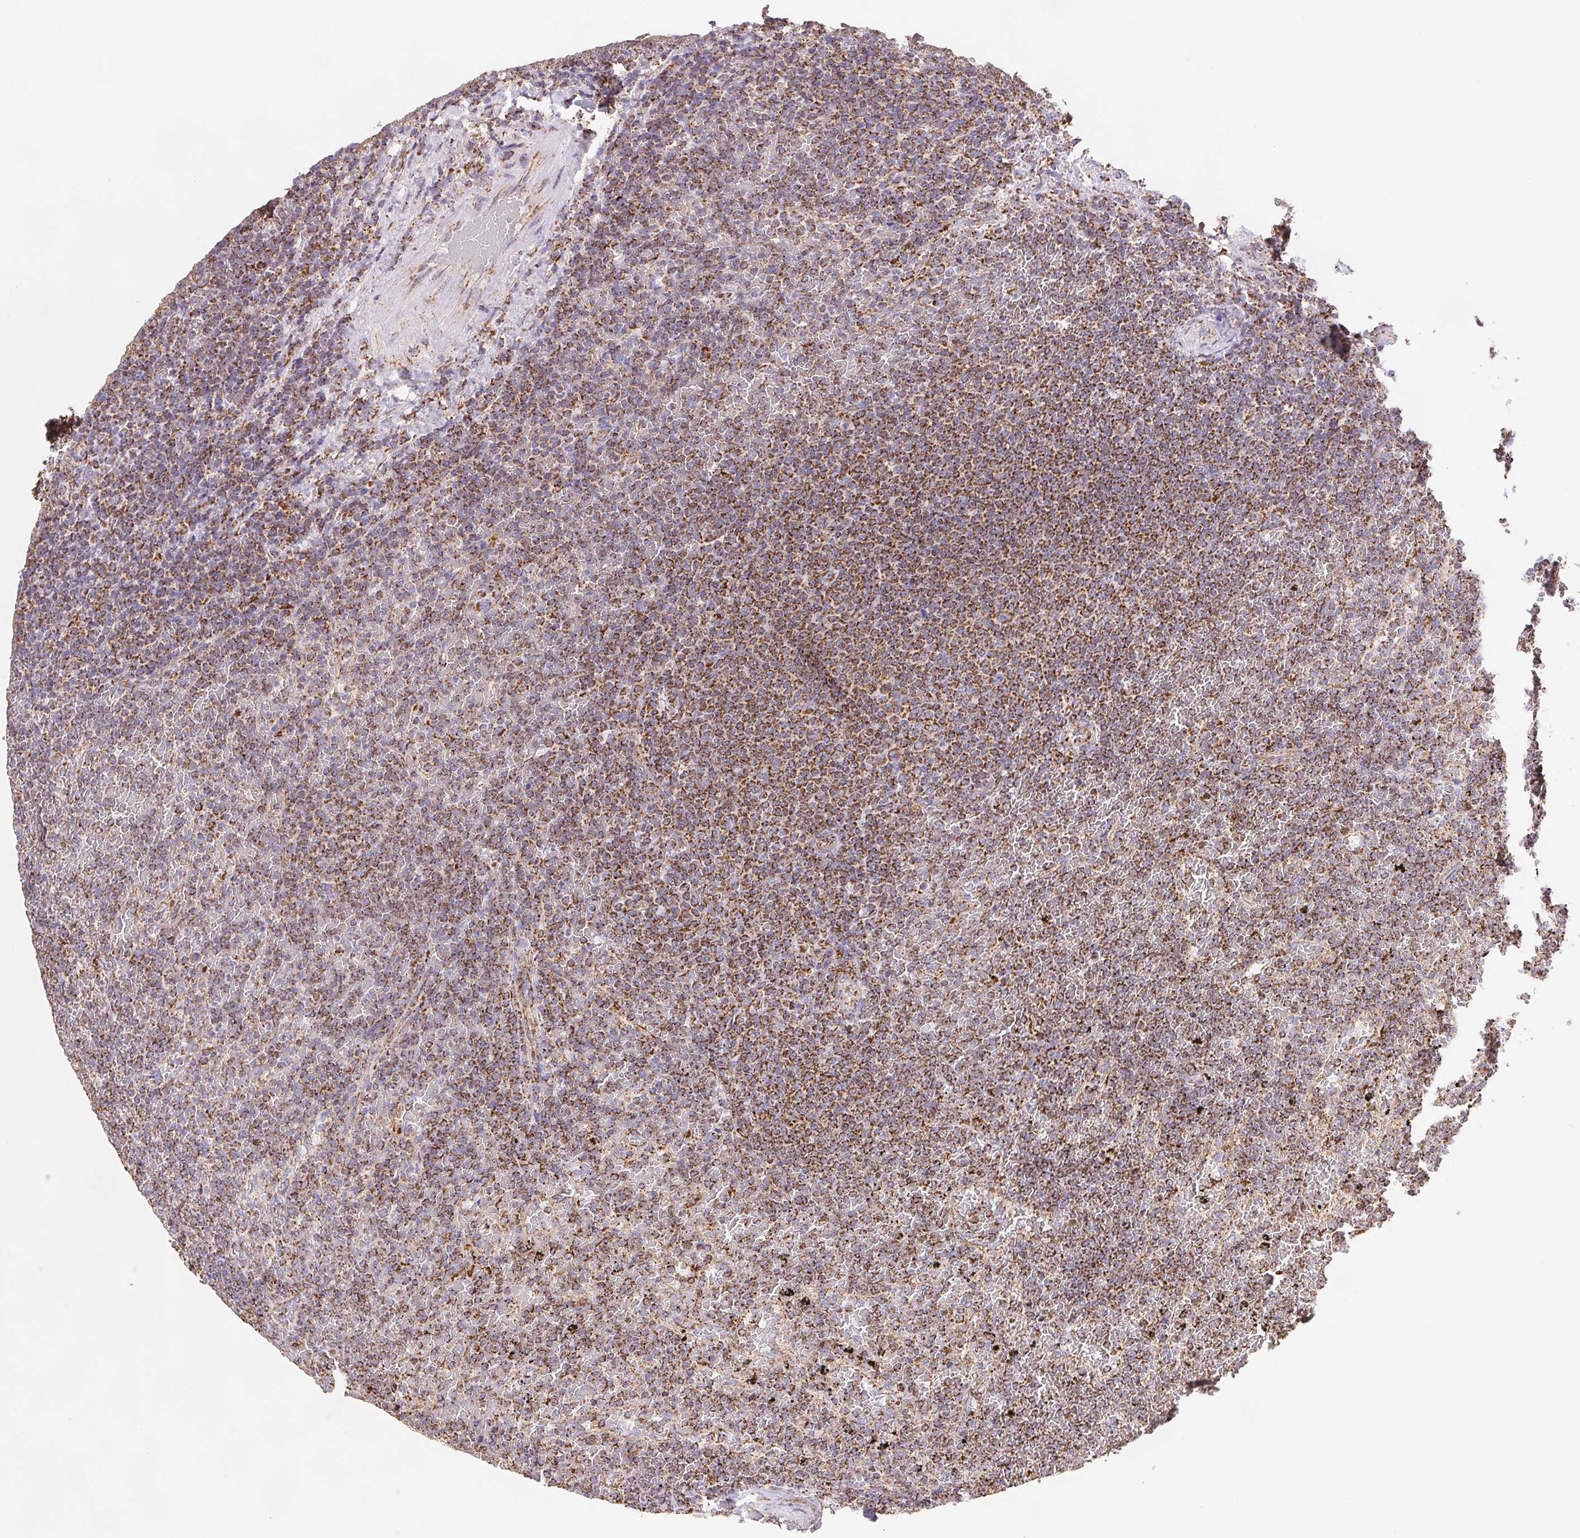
{"staining": {"intensity": "moderate", "quantity": ">75%", "location": "cytoplasmic/membranous"}, "tissue": "lymphoma", "cell_type": "Tumor cells", "image_type": "cancer", "snomed": [{"axis": "morphology", "description": "Malignant lymphoma, non-Hodgkin's type, Low grade"}, {"axis": "topography", "description": "Spleen"}], "caption": "Immunohistochemistry image of human lymphoma stained for a protein (brown), which shows medium levels of moderate cytoplasmic/membranous positivity in approximately >75% of tumor cells.", "gene": "NIPSNAP2", "patient": {"sex": "female", "age": 77}}